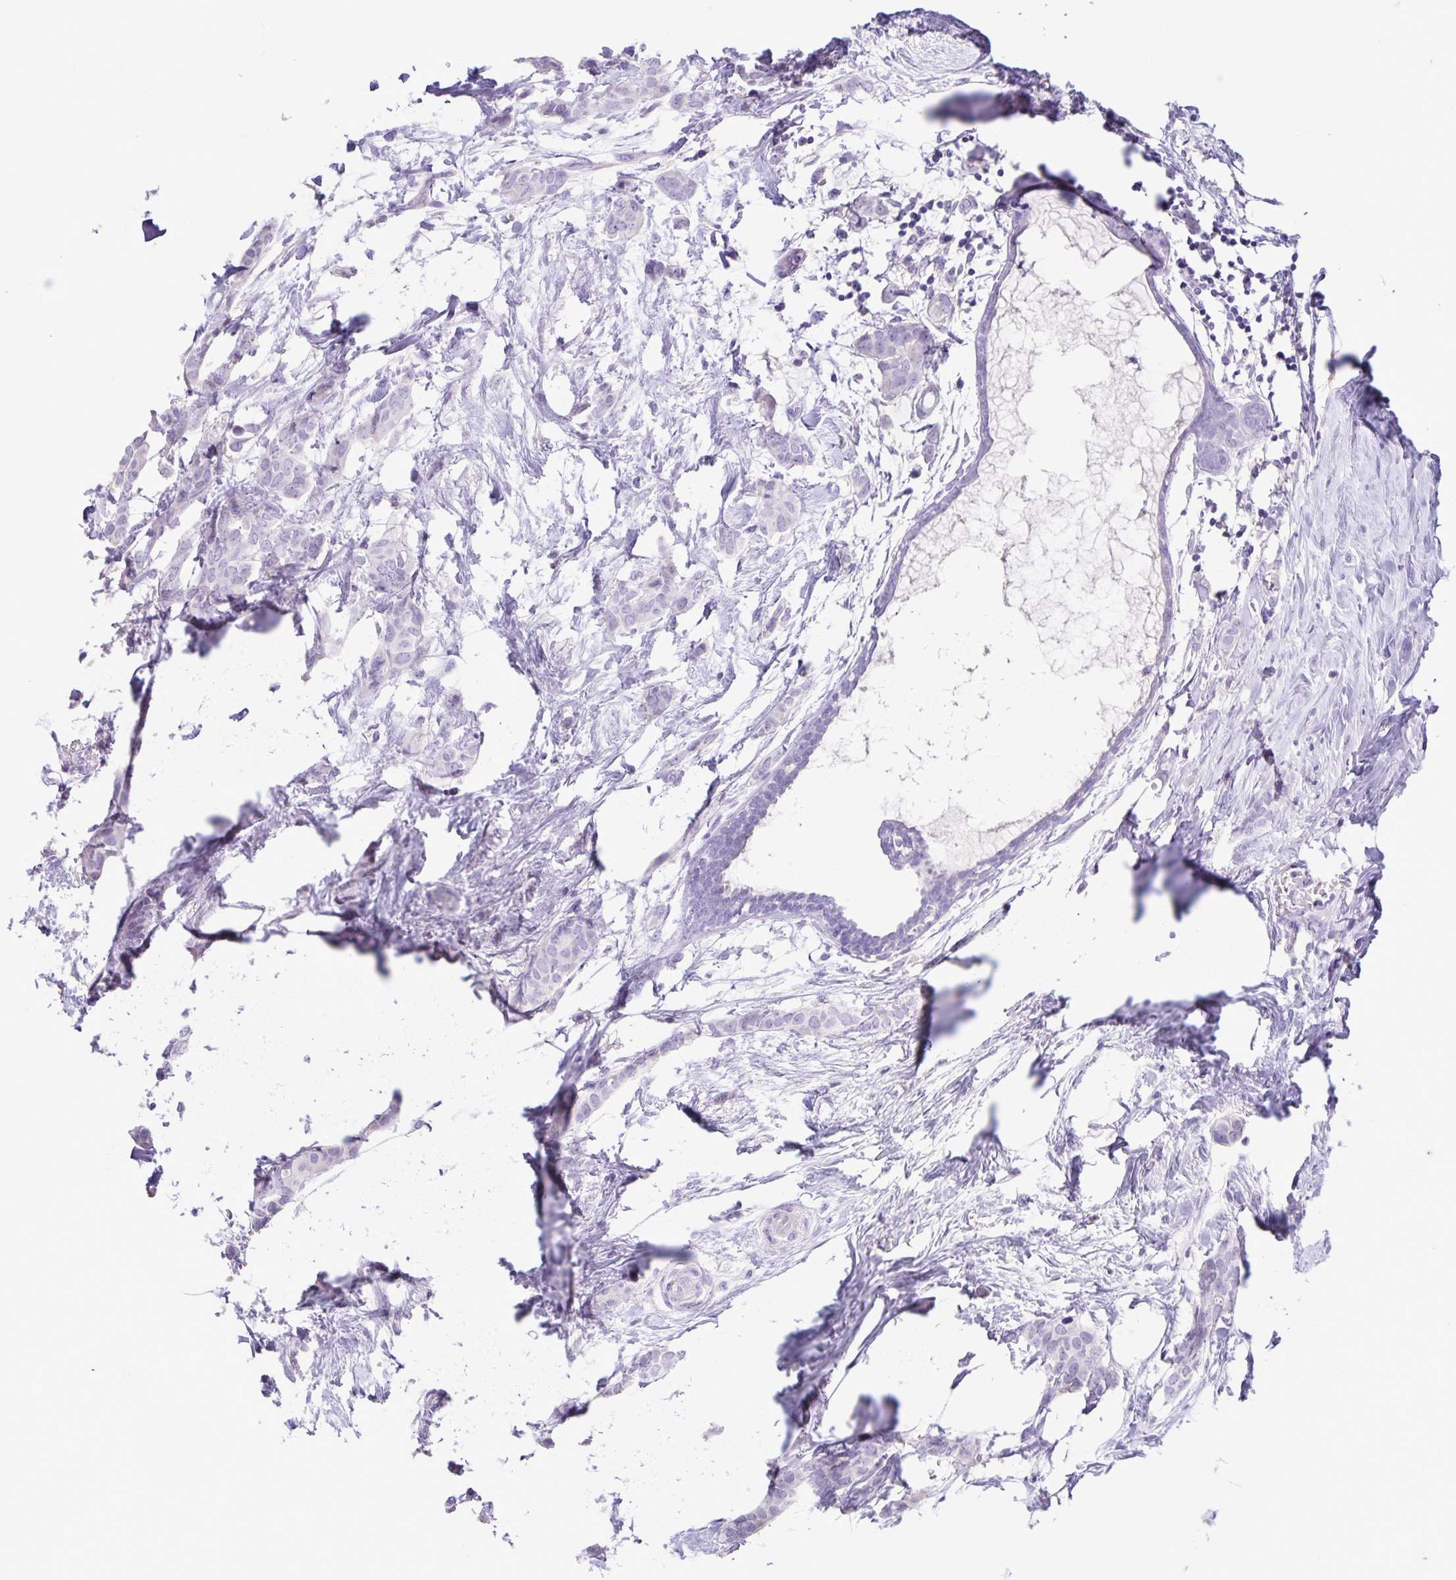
{"staining": {"intensity": "negative", "quantity": "none", "location": "none"}, "tissue": "breast cancer", "cell_type": "Tumor cells", "image_type": "cancer", "snomed": [{"axis": "morphology", "description": "Duct carcinoma"}, {"axis": "topography", "description": "Breast"}], "caption": "IHC of breast cancer exhibits no staining in tumor cells.", "gene": "BOLL", "patient": {"sex": "female", "age": 62}}